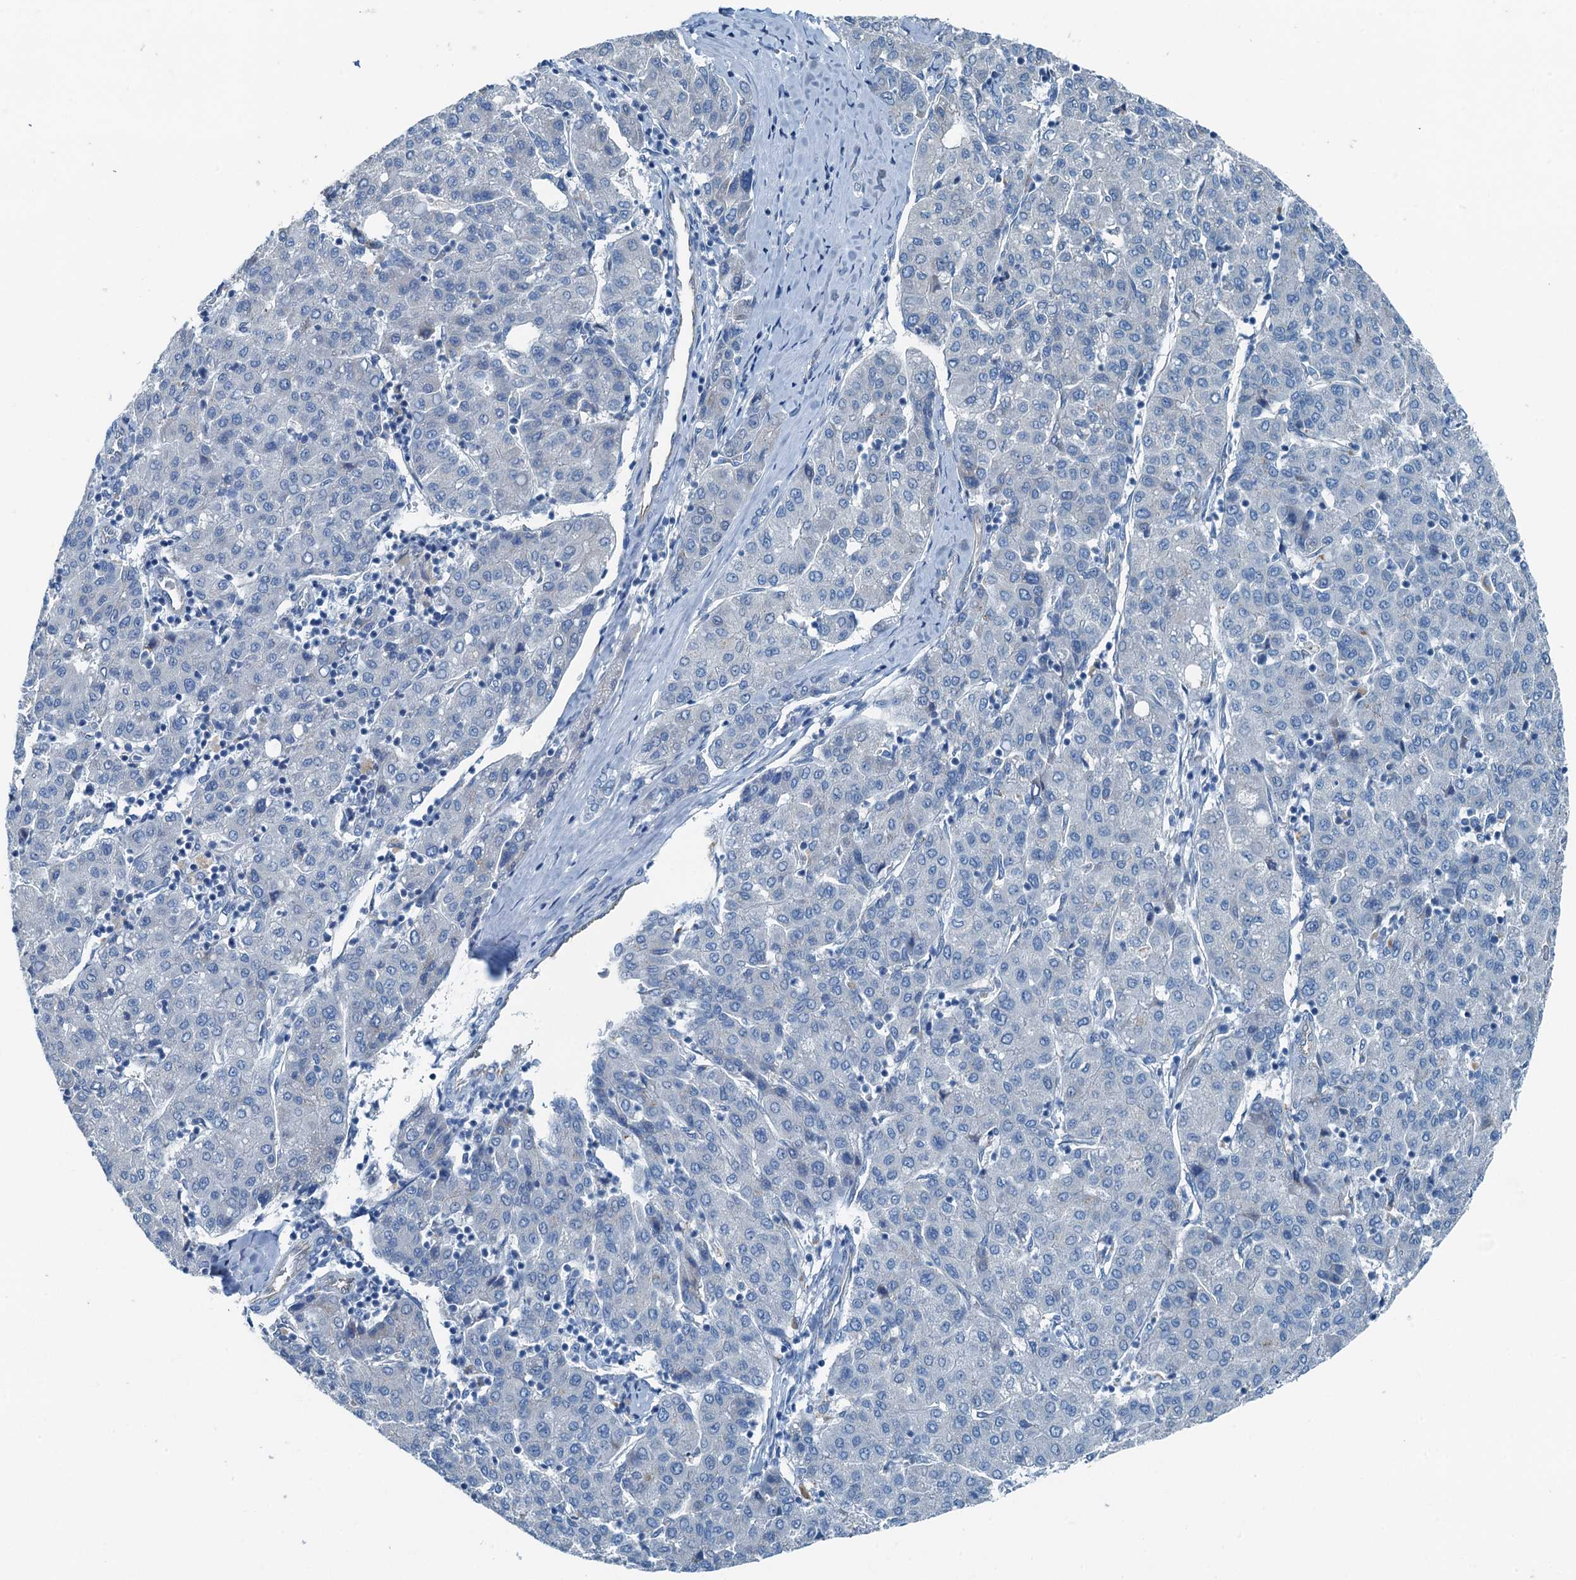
{"staining": {"intensity": "negative", "quantity": "none", "location": "none"}, "tissue": "liver cancer", "cell_type": "Tumor cells", "image_type": "cancer", "snomed": [{"axis": "morphology", "description": "Carcinoma, Hepatocellular, NOS"}, {"axis": "topography", "description": "Liver"}], "caption": "Tumor cells are negative for brown protein staining in liver hepatocellular carcinoma. Nuclei are stained in blue.", "gene": "GFOD2", "patient": {"sex": "male", "age": 65}}